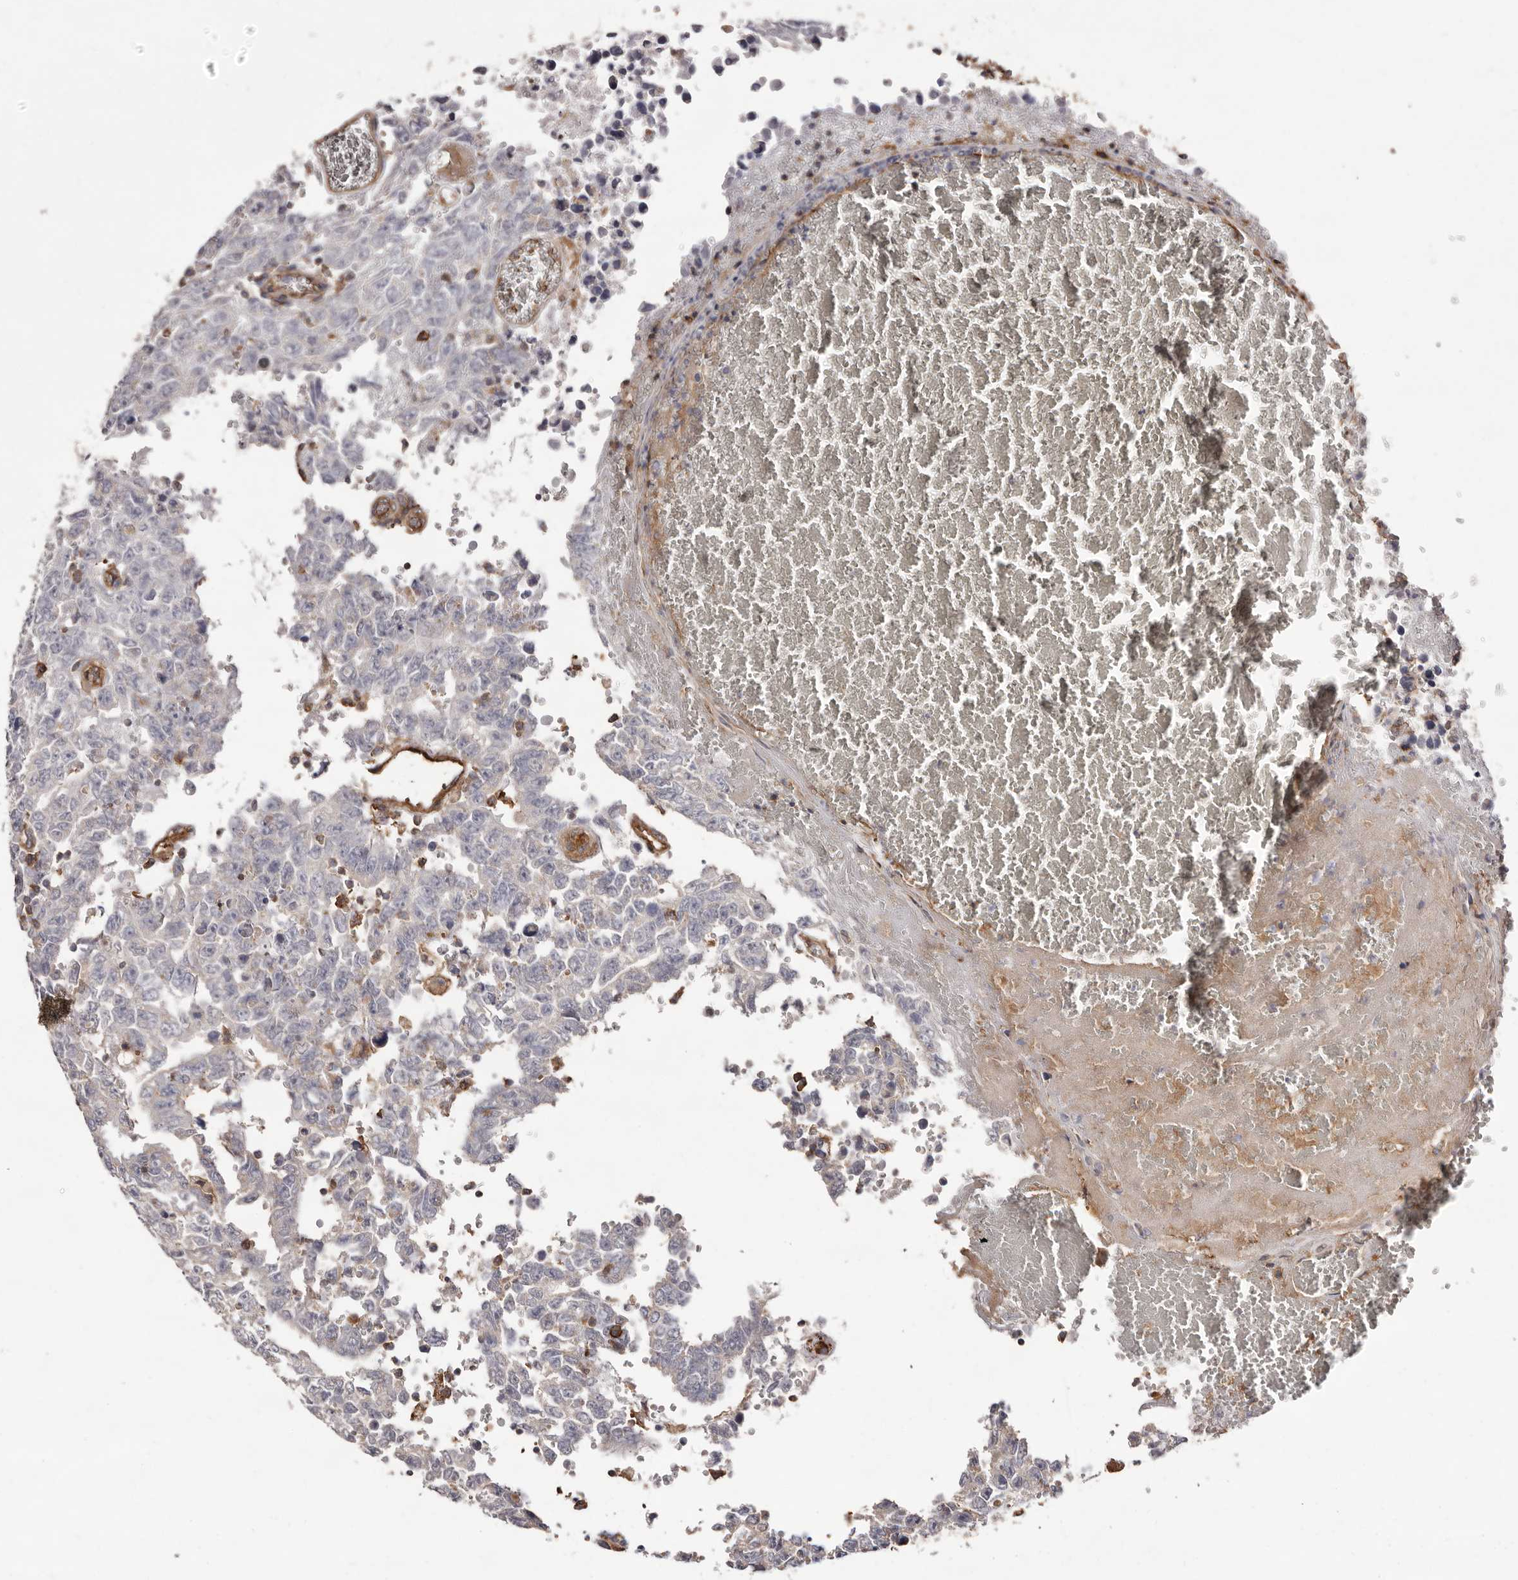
{"staining": {"intensity": "negative", "quantity": "none", "location": "none"}, "tissue": "testis cancer", "cell_type": "Tumor cells", "image_type": "cancer", "snomed": [{"axis": "morphology", "description": "Carcinoma, Embryonal, NOS"}, {"axis": "topography", "description": "Testis"}], "caption": "Histopathology image shows no protein expression in tumor cells of testis embryonal carcinoma tissue. Brightfield microscopy of IHC stained with DAB (3,3'-diaminobenzidine) (brown) and hematoxylin (blue), captured at high magnification.", "gene": "MMACHC", "patient": {"sex": "male", "age": 26}}